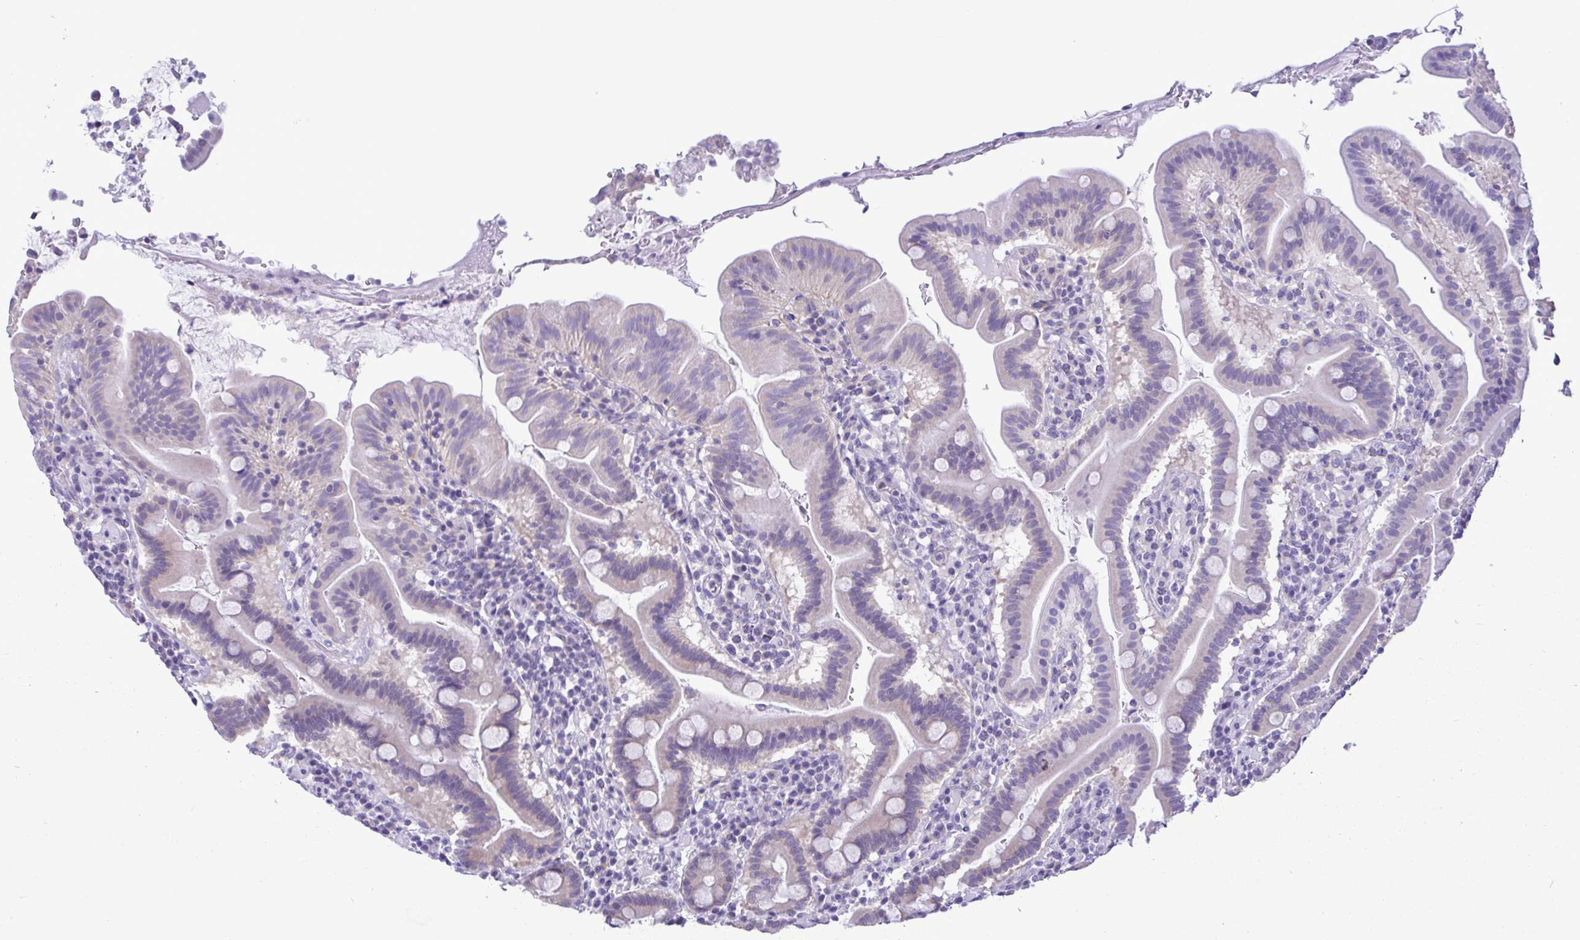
{"staining": {"intensity": "weak", "quantity": "25%-75%", "location": "cytoplasmic/membranous"}, "tissue": "small intestine", "cell_type": "Glandular cells", "image_type": "normal", "snomed": [{"axis": "morphology", "description": "Normal tissue, NOS"}, {"axis": "topography", "description": "Small intestine"}], "caption": "A high-resolution micrograph shows immunohistochemistry (IHC) staining of benign small intestine, which demonstrates weak cytoplasmic/membranous positivity in about 25%-75% of glandular cells.", "gene": "TNNI3", "patient": {"sex": "male", "age": 26}}